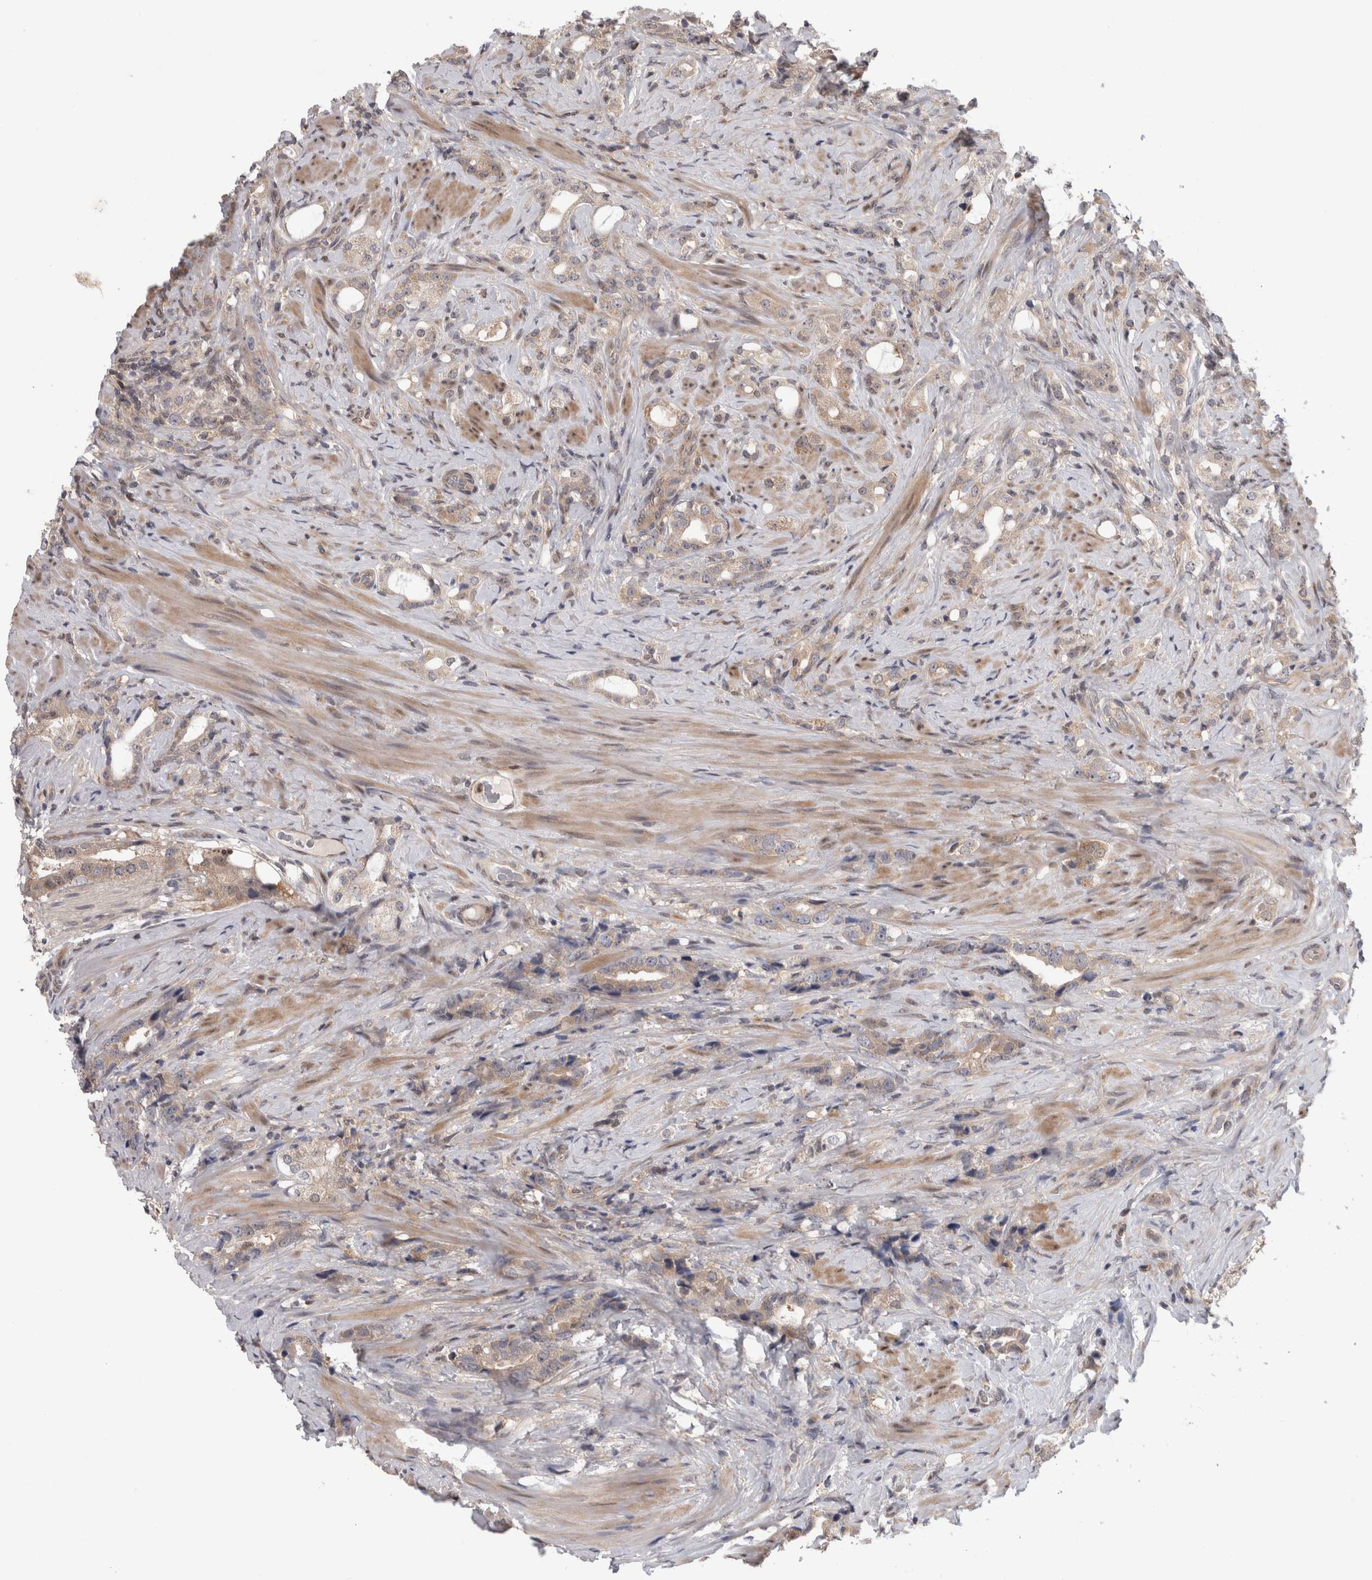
{"staining": {"intensity": "weak", "quantity": "25%-75%", "location": "cytoplasmic/membranous"}, "tissue": "prostate cancer", "cell_type": "Tumor cells", "image_type": "cancer", "snomed": [{"axis": "morphology", "description": "Adenocarcinoma, High grade"}, {"axis": "topography", "description": "Prostate"}], "caption": "Approximately 25%-75% of tumor cells in prostate cancer (high-grade adenocarcinoma) demonstrate weak cytoplasmic/membranous protein staining as visualized by brown immunohistochemical staining.", "gene": "PIGP", "patient": {"sex": "male", "age": 63}}